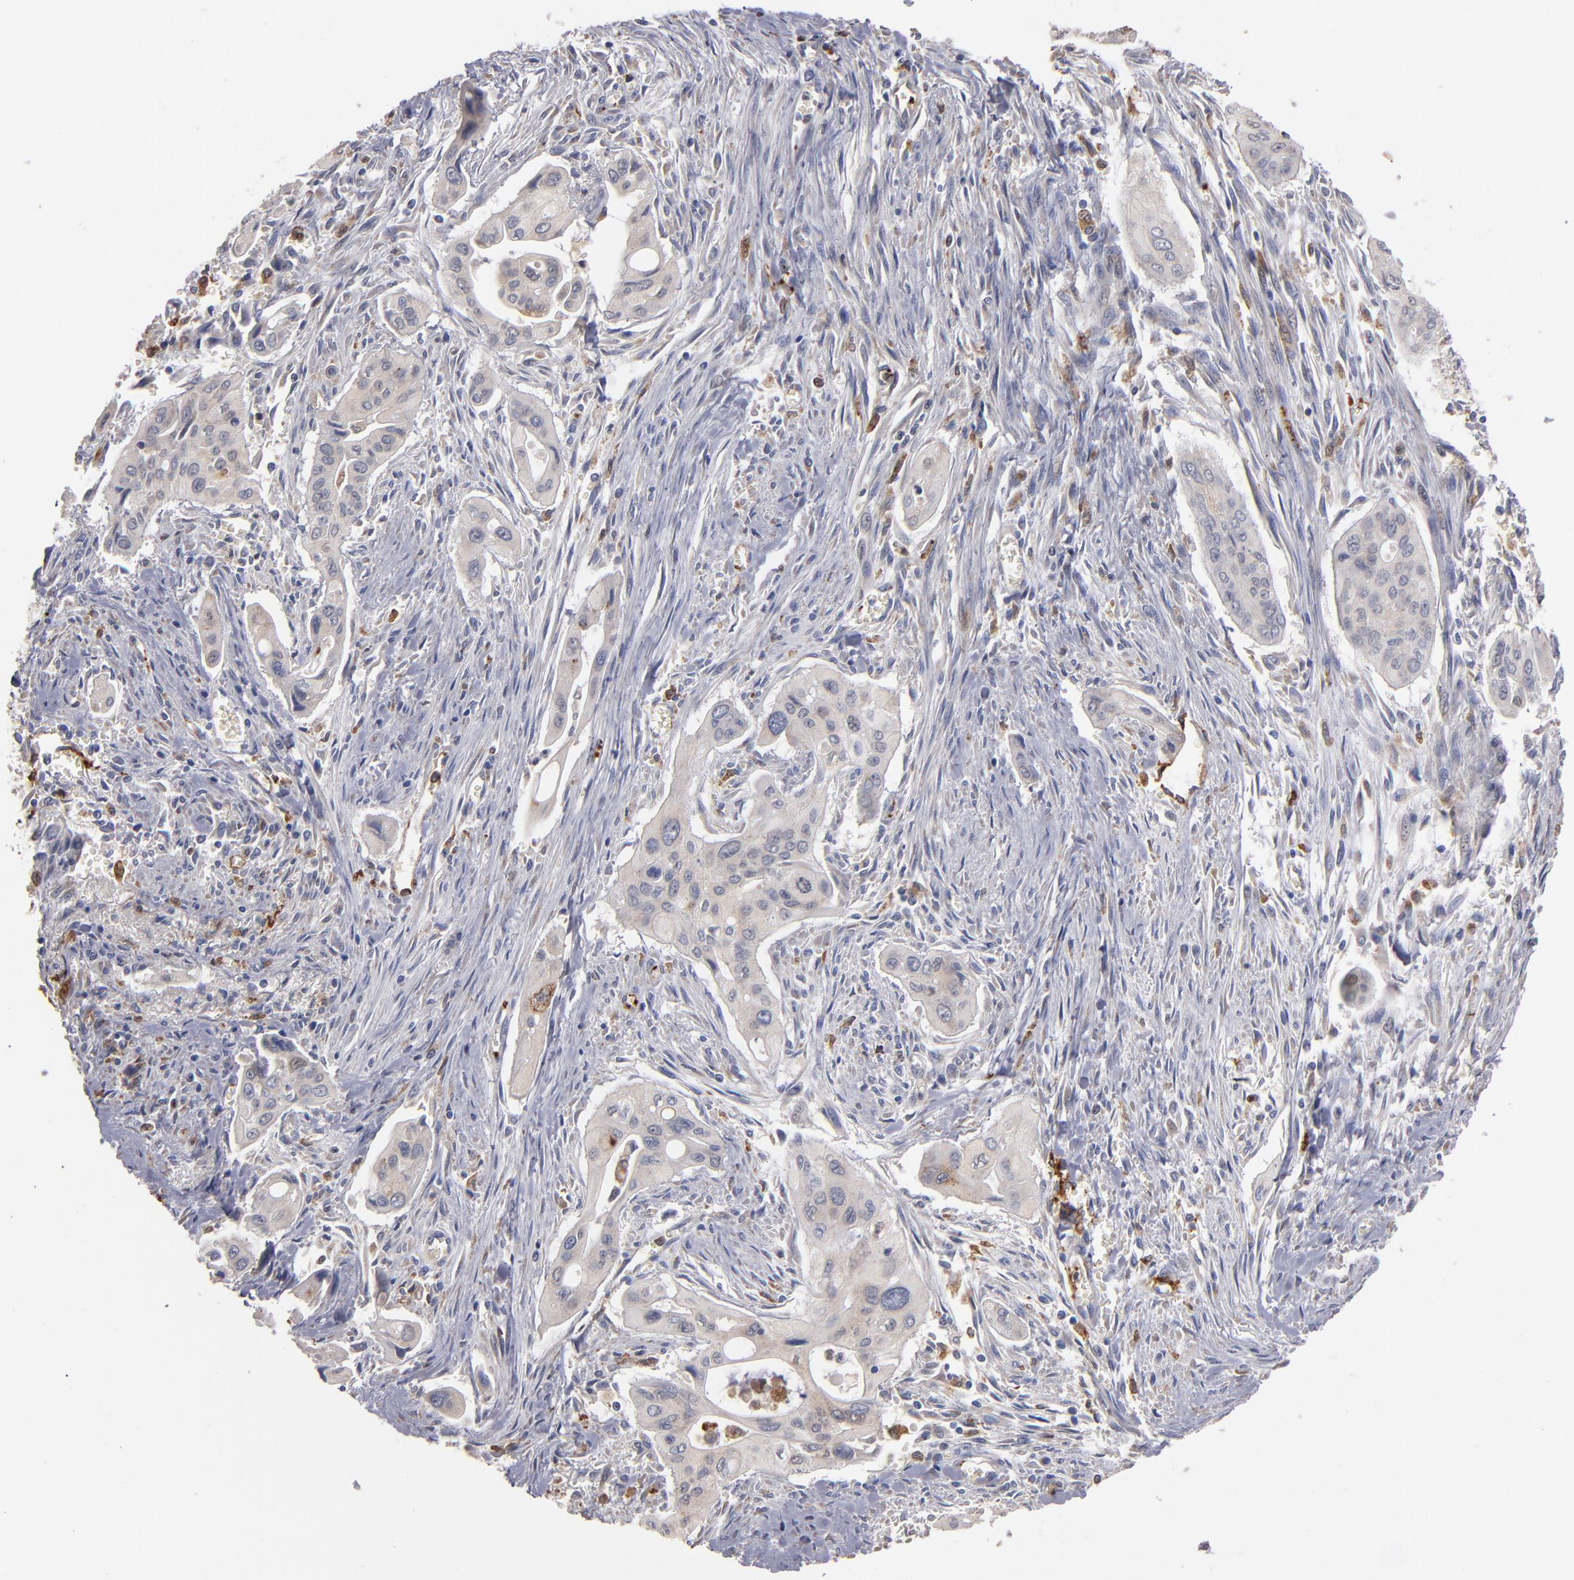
{"staining": {"intensity": "weak", "quantity": "25%-75%", "location": "cytoplasmic/membranous"}, "tissue": "pancreatic cancer", "cell_type": "Tumor cells", "image_type": "cancer", "snomed": [{"axis": "morphology", "description": "Adenocarcinoma, NOS"}, {"axis": "topography", "description": "Pancreas"}], "caption": "Immunohistochemistry (IHC) micrograph of neoplastic tissue: human pancreatic cancer stained using IHC shows low levels of weak protein expression localized specifically in the cytoplasmic/membranous of tumor cells, appearing as a cytoplasmic/membranous brown color.", "gene": "SELP", "patient": {"sex": "male", "age": 77}}